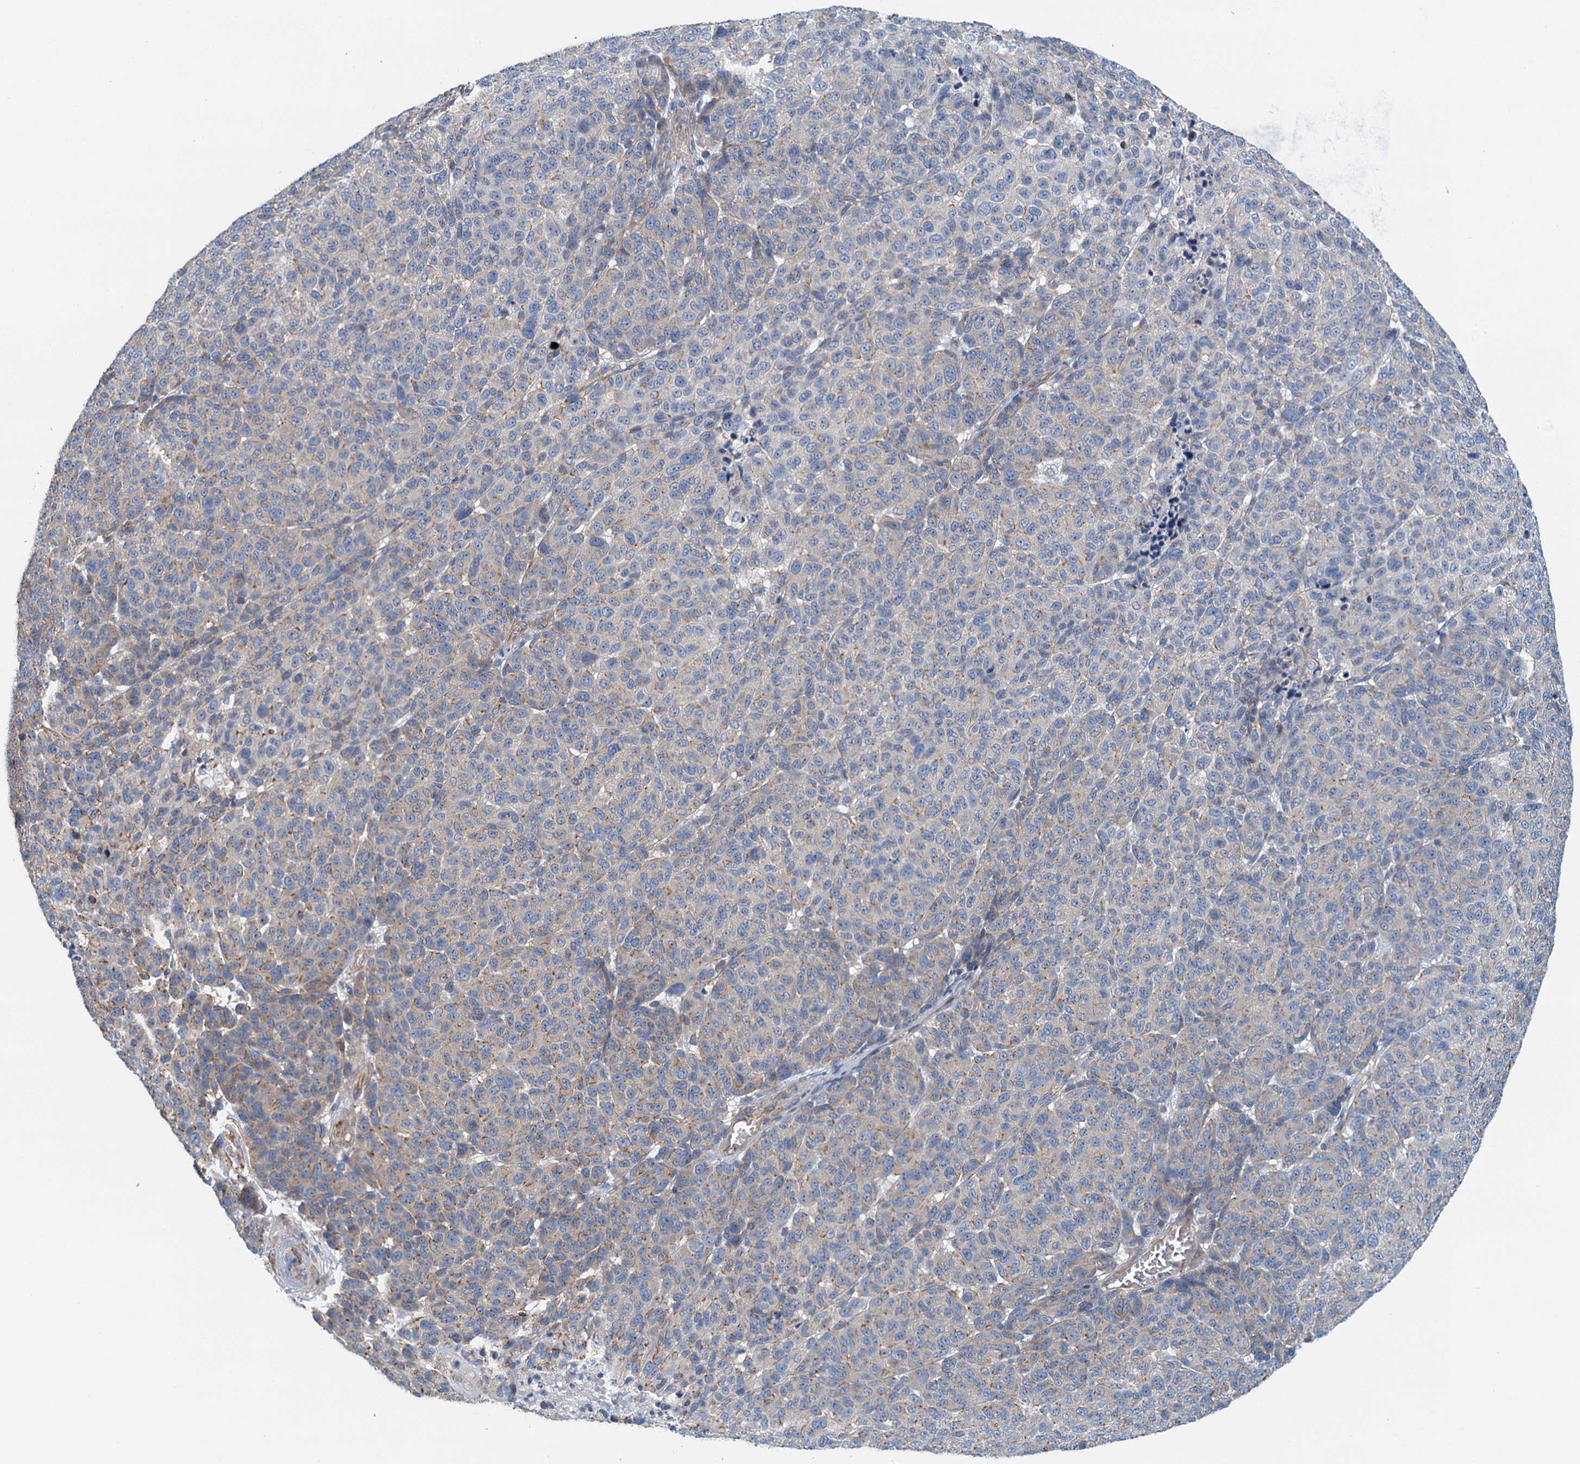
{"staining": {"intensity": "weak", "quantity": "<25%", "location": "cytoplasmic/membranous"}, "tissue": "melanoma", "cell_type": "Tumor cells", "image_type": "cancer", "snomed": [{"axis": "morphology", "description": "Malignant melanoma, NOS"}, {"axis": "topography", "description": "Skin"}], "caption": "IHC of human melanoma reveals no positivity in tumor cells. Brightfield microscopy of immunohistochemistry stained with DAB (brown) and hematoxylin (blue), captured at high magnification.", "gene": "ROGDI", "patient": {"sex": "male", "age": 49}}